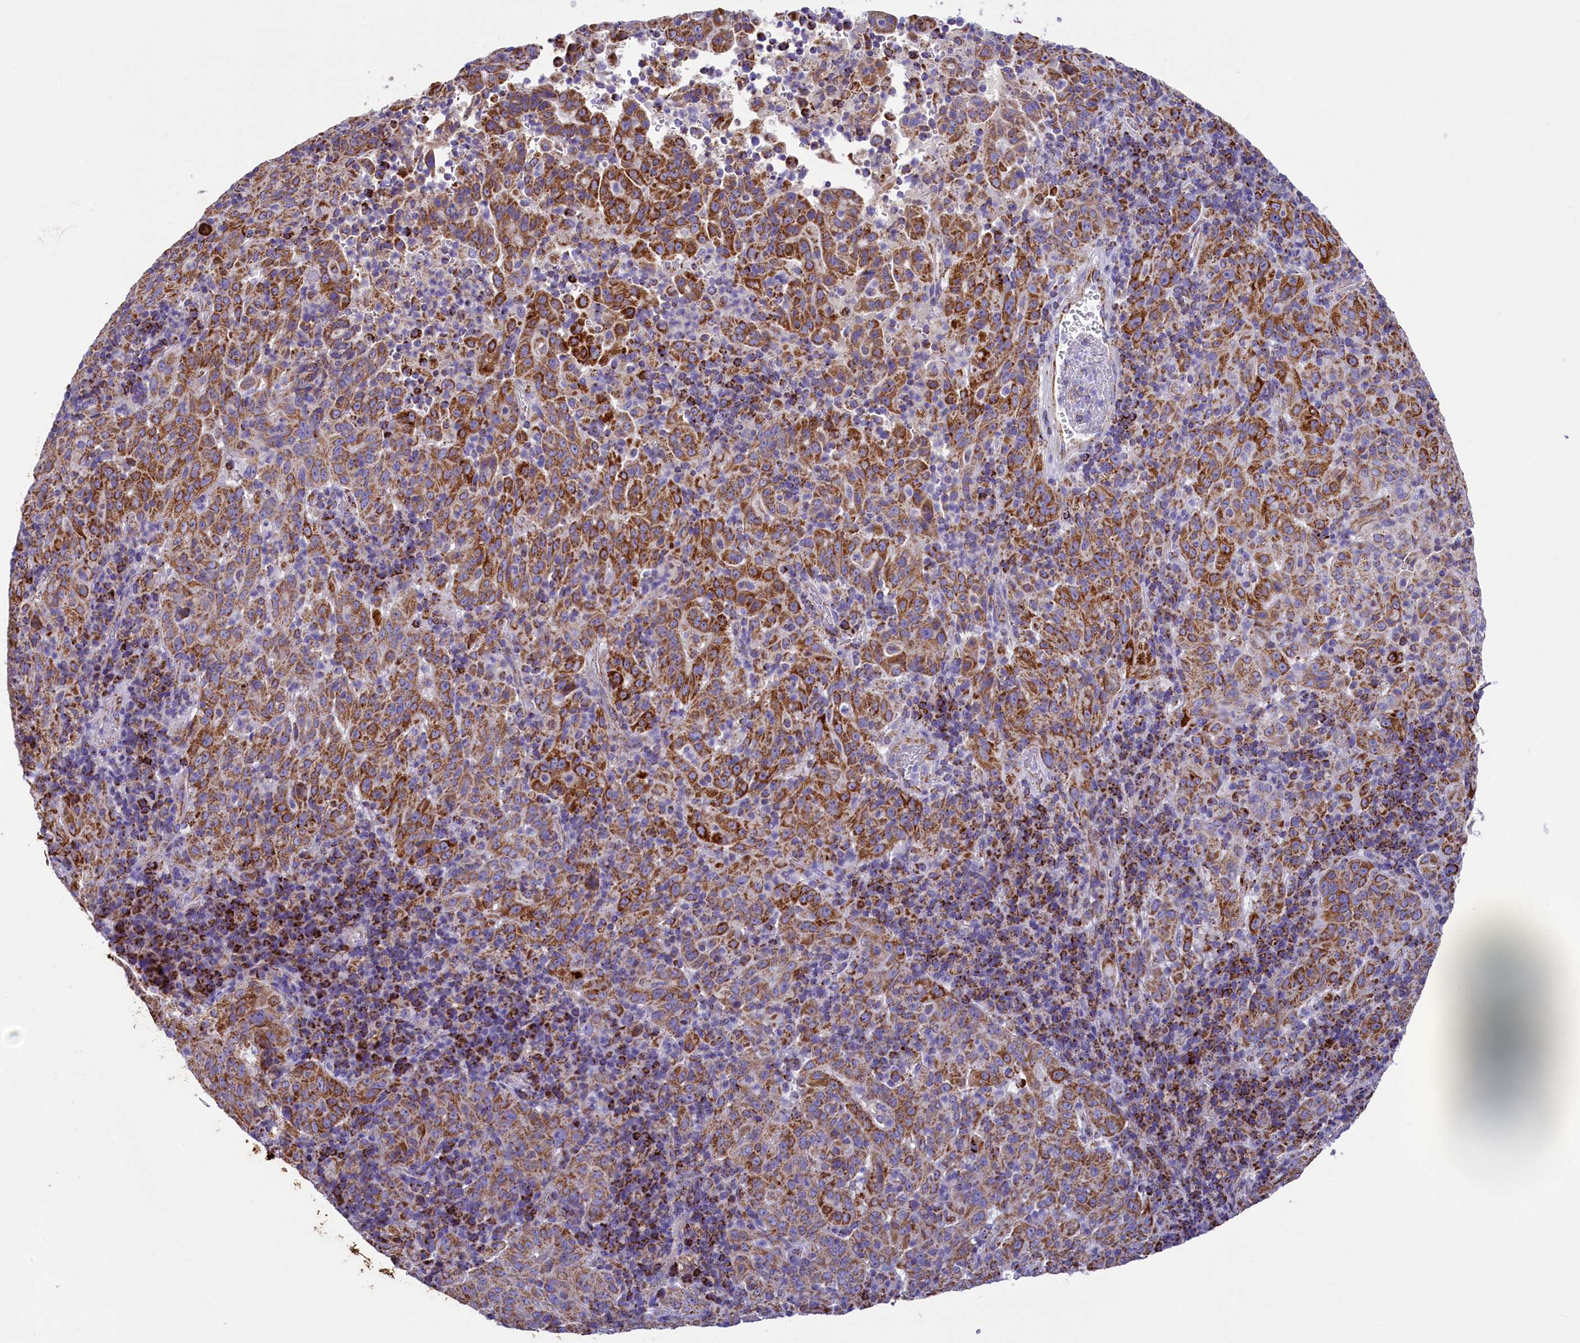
{"staining": {"intensity": "moderate", "quantity": ">75%", "location": "cytoplasmic/membranous"}, "tissue": "pancreatic cancer", "cell_type": "Tumor cells", "image_type": "cancer", "snomed": [{"axis": "morphology", "description": "Adenocarcinoma, NOS"}, {"axis": "topography", "description": "Pancreas"}], "caption": "There is medium levels of moderate cytoplasmic/membranous staining in tumor cells of adenocarcinoma (pancreatic), as demonstrated by immunohistochemical staining (brown color).", "gene": "IDH3A", "patient": {"sex": "male", "age": 63}}